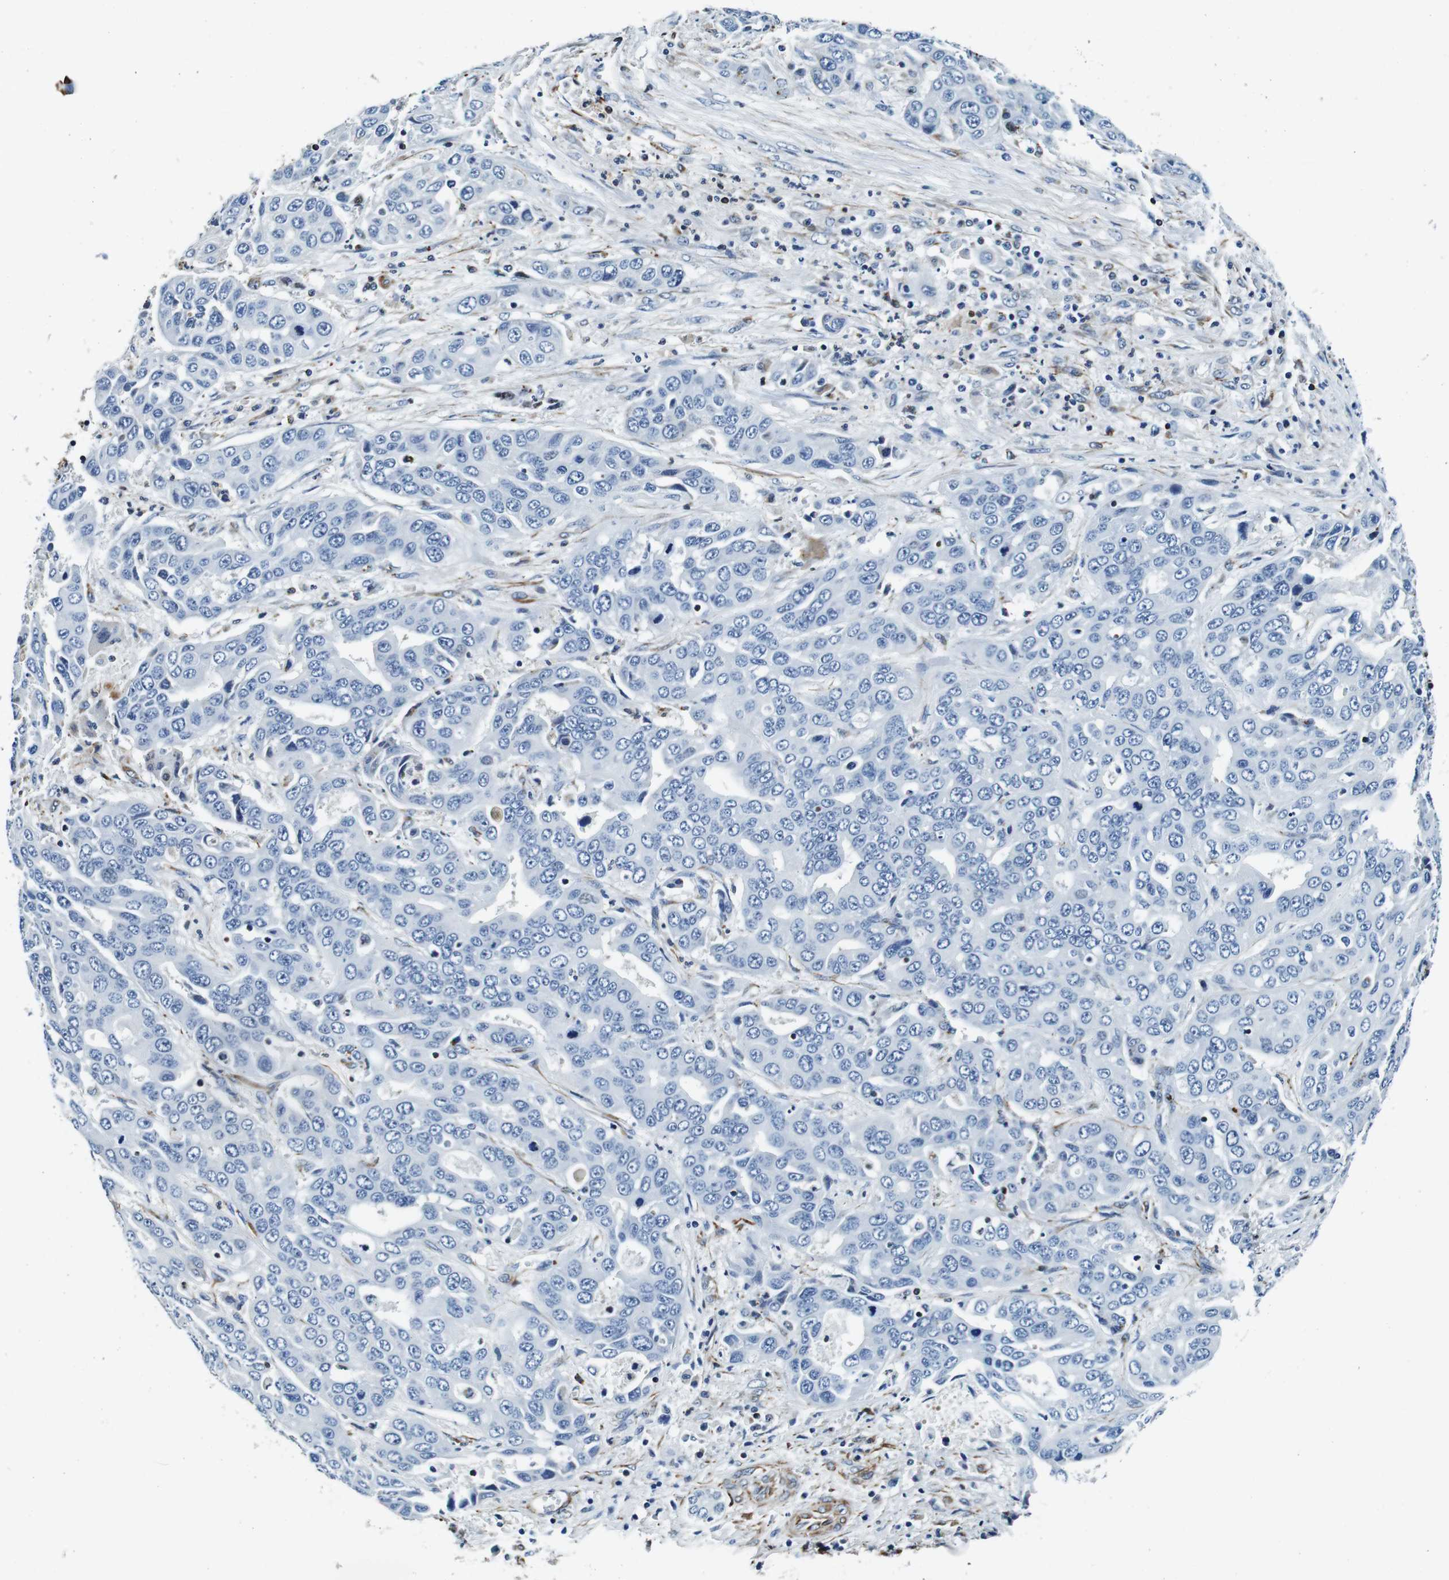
{"staining": {"intensity": "negative", "quantity": "none", "location": "none"}, "tissue": "liver cancer", "cell_type": "Tumor cells", "image_type": "cancer", "snomed": [{"axis": "morphology", "description": "Cholangiocarcinoma"}, {"axis": "topography", "description": "Liver"}], "caption": "Liver cholangiocarcinoma was stained to show a protein in brown. There is no significant staining in tumor cells.", "gene": "GJE1", "patient": {"sex": "female", "age": 52}}